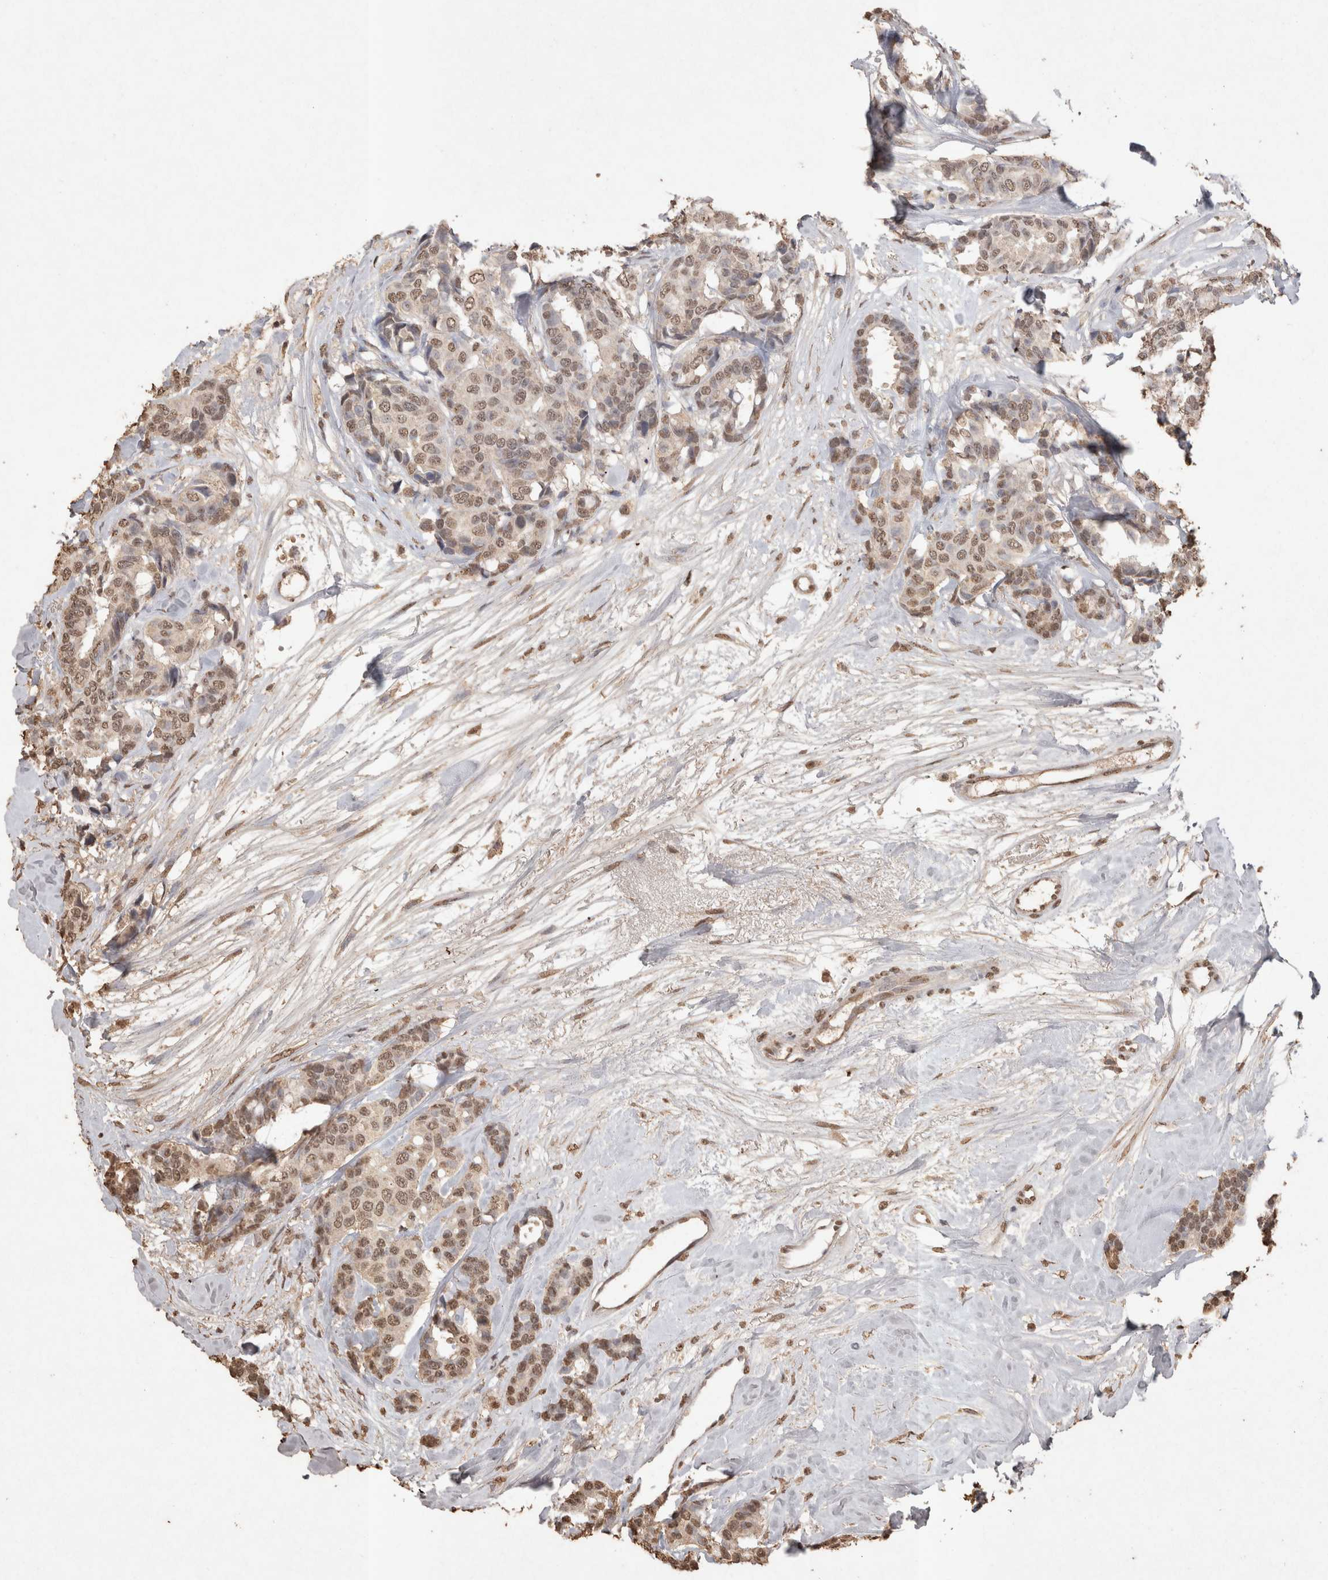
{"staining": {"intensity": "moderate", "quantity": ">75%", "location": "nuclear"}, "tissue": "breast cancer", "cell_type": "Tumor cells", "image_type": "cancer", "snomed": [{"axis": "morphology", "description": "Duct carcinoma"}, {"axis": "topography", "description": "Breast"}], "caption": "Breast cancer stained with a brown dye demonstrates moderate nuclear positive positivity in about >75% of tumor cells.", "gene": "MLX", "patient": {"sex": "female", "age": 87}}